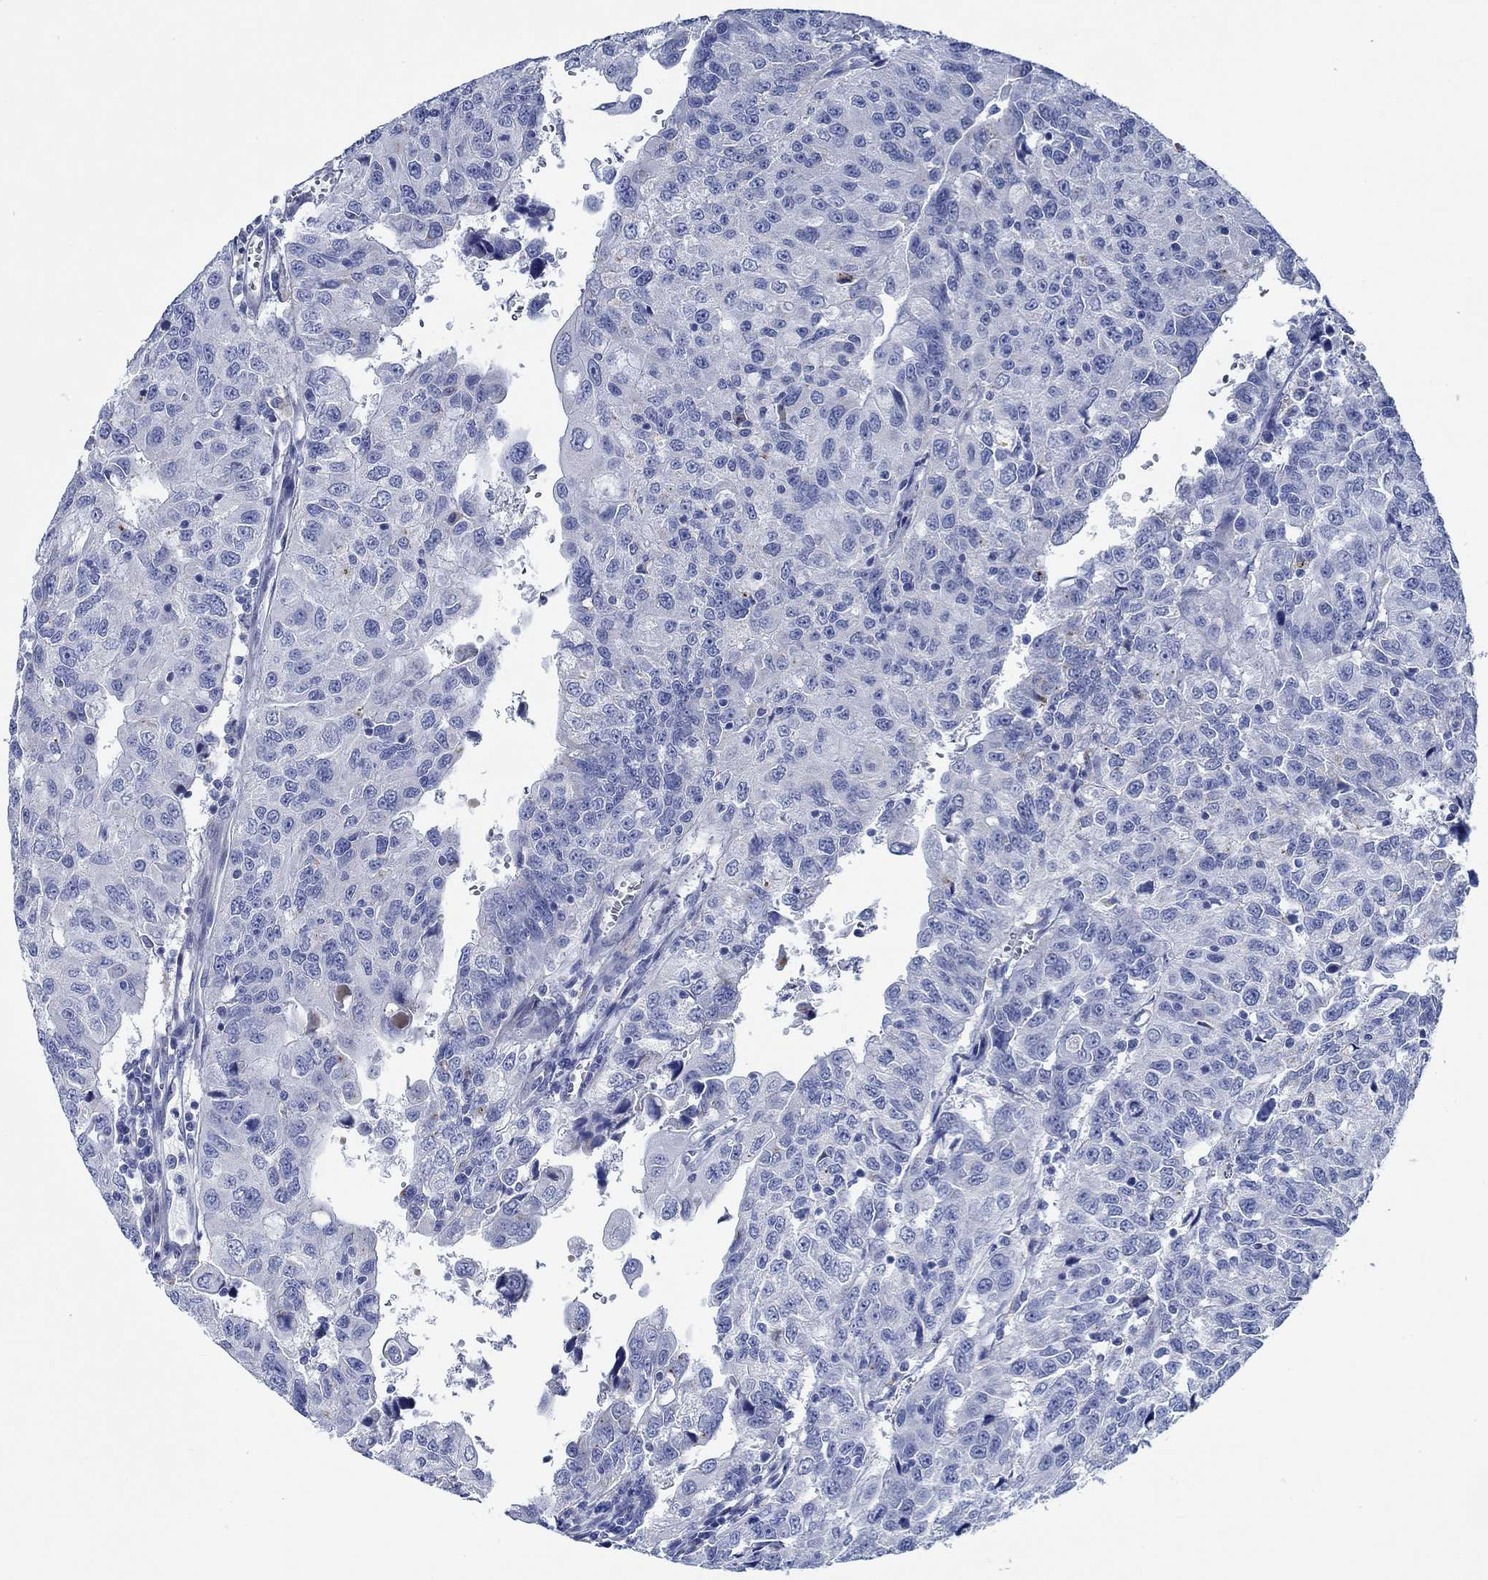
{"staining": {"intensity": "negative", "quantity": "none", "location": "none"}, "tissue": "urothelial cancer", "cell_type": "Tumor cells", "image_type": "cancer", "snomed": [{"axis": "morphology", "description": "Urothelial carcinoma, NOS"}, {"axis": "morphology", "description": "Urothelial carcinoma, High grade"}, {"axis": "topography", "description": "Urinary bladder"}], "caption": "High magnification brightfield microscopy of urothelial cancer stained with DAB (3,3'-diaminobenzidine) (brown) and counterstained with hematoxylin (blue): tumor cells show no significant expression.", "gene": "SVEP1", "patient": {"sex": "female", "age": 73}}